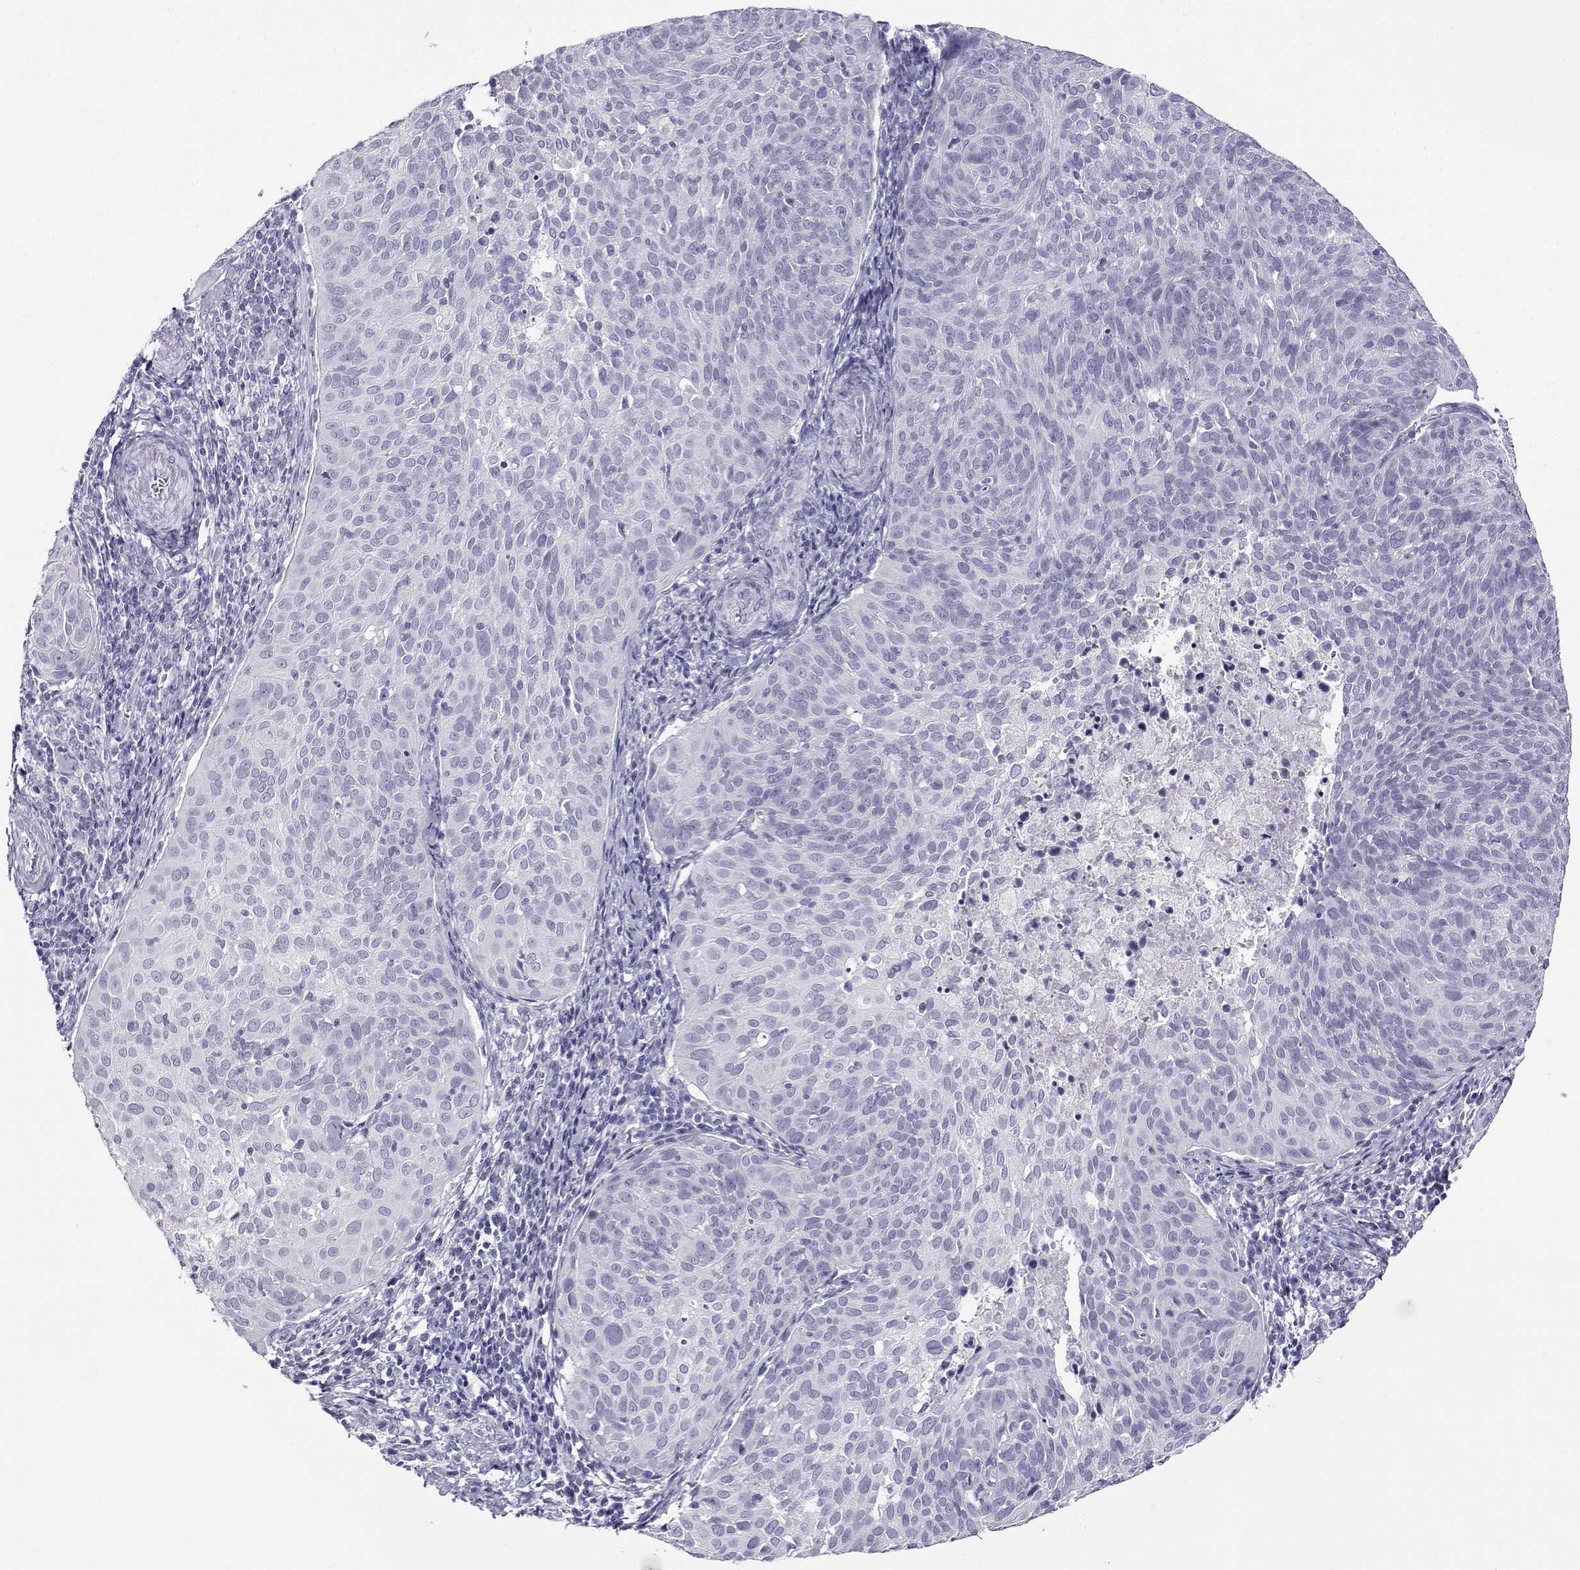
{"staining": {"intensity": "negative", "quantity": "none", "location": "none"}, "tissue": "cervical cancer", "cell_type": "Tumor cells", "image_type": "cancer", "snomed": [{"axis": "morphology", "description": "Squamous cell carcinoma, NOS"}, {"axis": "topography", "description": "Cervix"}], "caption": "Tumor cells show no significant protein positivity in cervical squamous cell carcinoma.", "gene": "CABS1", "patient": {"sex": "female", "age": 39}}